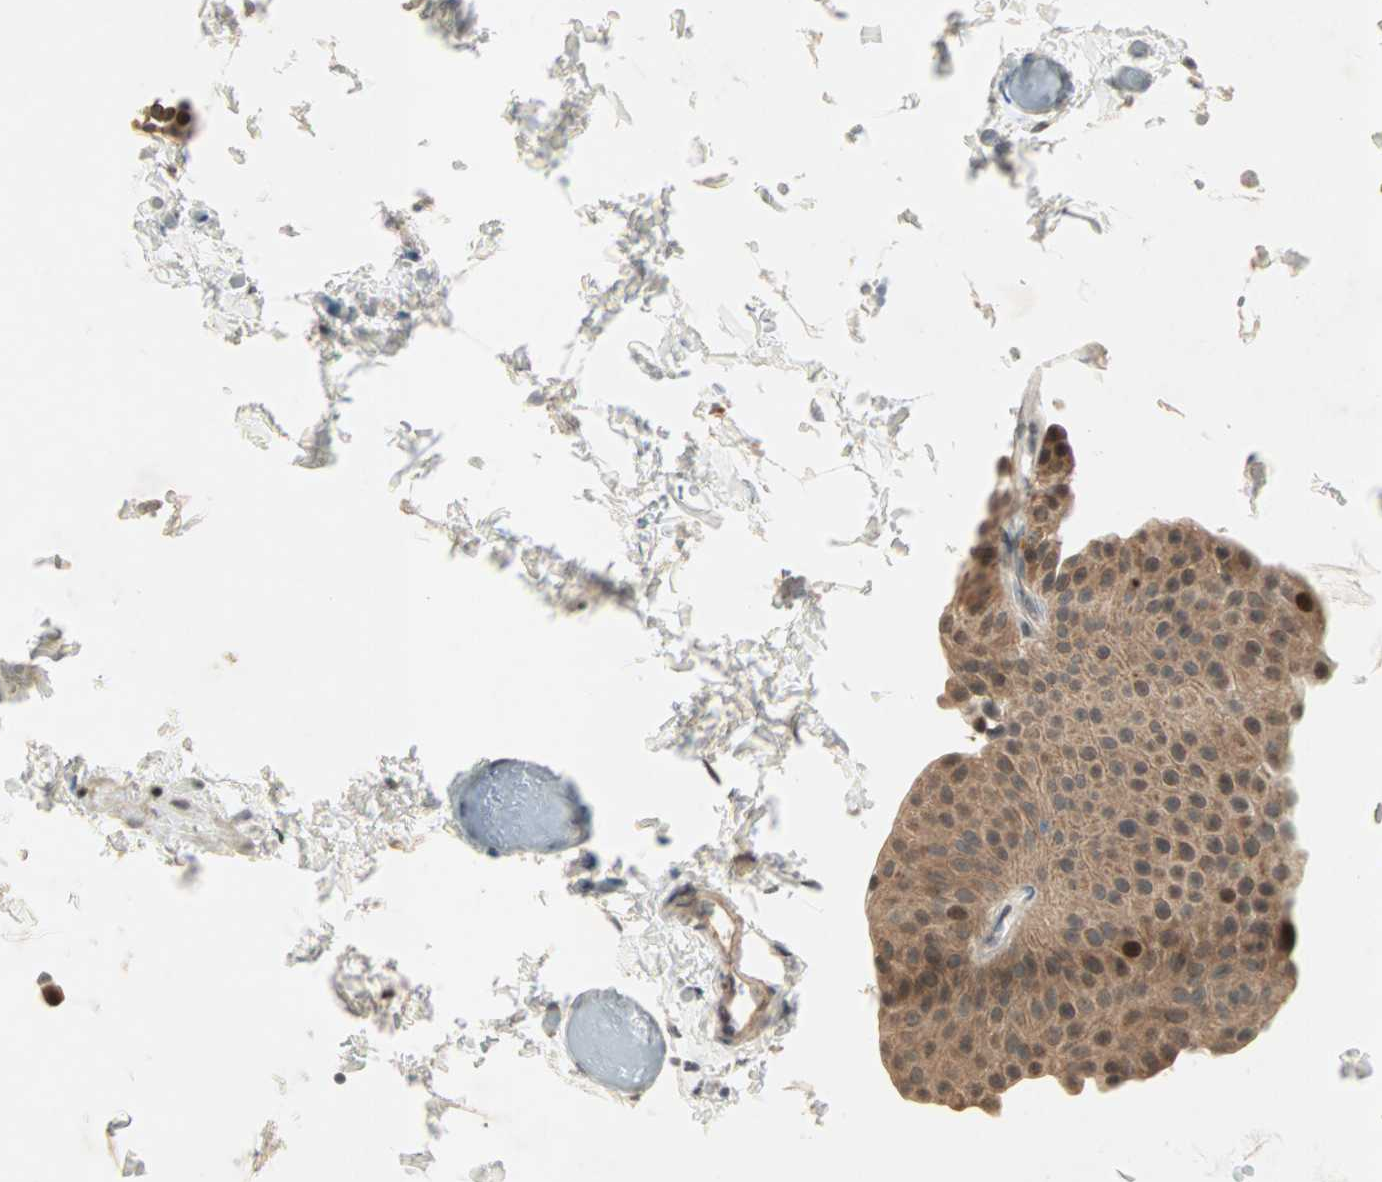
{"staining": {"intensity": "moderate", "quantity": ">75%", "location": "cytoplasmic/membranous"}, "tissue": "urothelial cancer", "cell_type": "Tumor cells", "image_type": "cancer", "snomed": [{"axis": "morphology", "description": "Urothelial carcinoma, Low grade"}, {"axis": "topography", "description": "Urinary bladder"}], "caption": "Protein expression analysis of low-grade urothelial carcinoma displays moderate cytoplasmic/membranous expression in approximately >75% of tumor cells. The protein is shown in brown color, while the nuclei are stained blue.", "gene": "RTL6", "patient": {"sex": "female", "age": 60}}